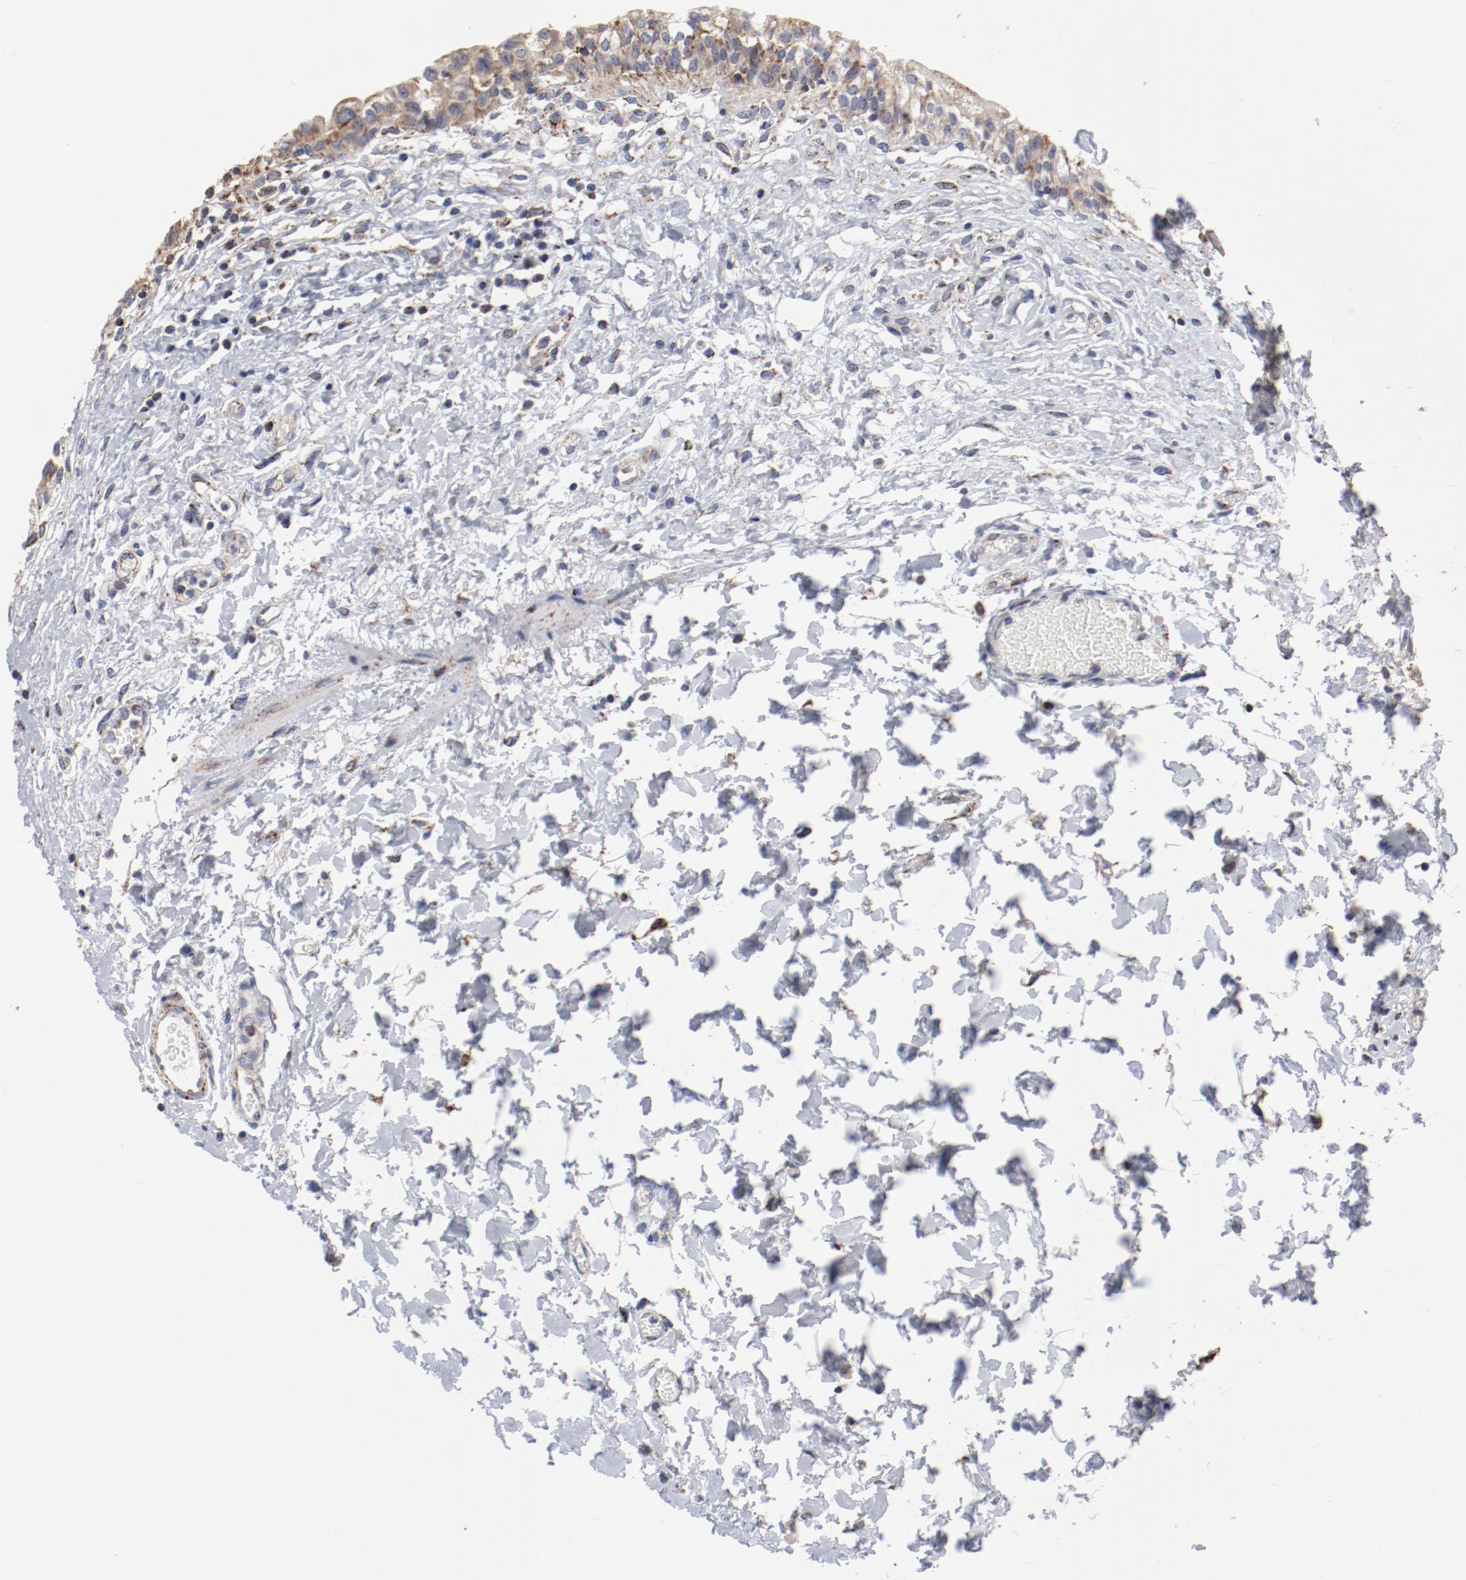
{"staining": {"intensity": "weak", "quantity": ">75%", "location": "cytoplasmic/membranous"}, "tissue": "urinary bladder", "cell_type": "Urothelial cells", "image_type": "normal", "snomed": [{"axis": "morphology", "description": "Normal tissue, NOS"}, {"axis": "topography", "description": "Urinary bladder"}], "caption": "High-magnification brightfield microscopy of normal urinary bladder stained with DAB (3,3'-diaminobenzidine) (brown) and counterstained with hematoxylin (blue). urothelial cells exhibit weak cytoplasmic/membranous expression is appreciated in approximately>75% of cells. The staining is performed using DAB (3,3'-diaminobenzidine) brown chromogen to label protein expression. The nuclei are counter-stained blue using hematoxylin.", "gene": "NDUFV2", "patient": {"sex": "female", "age": 80}}